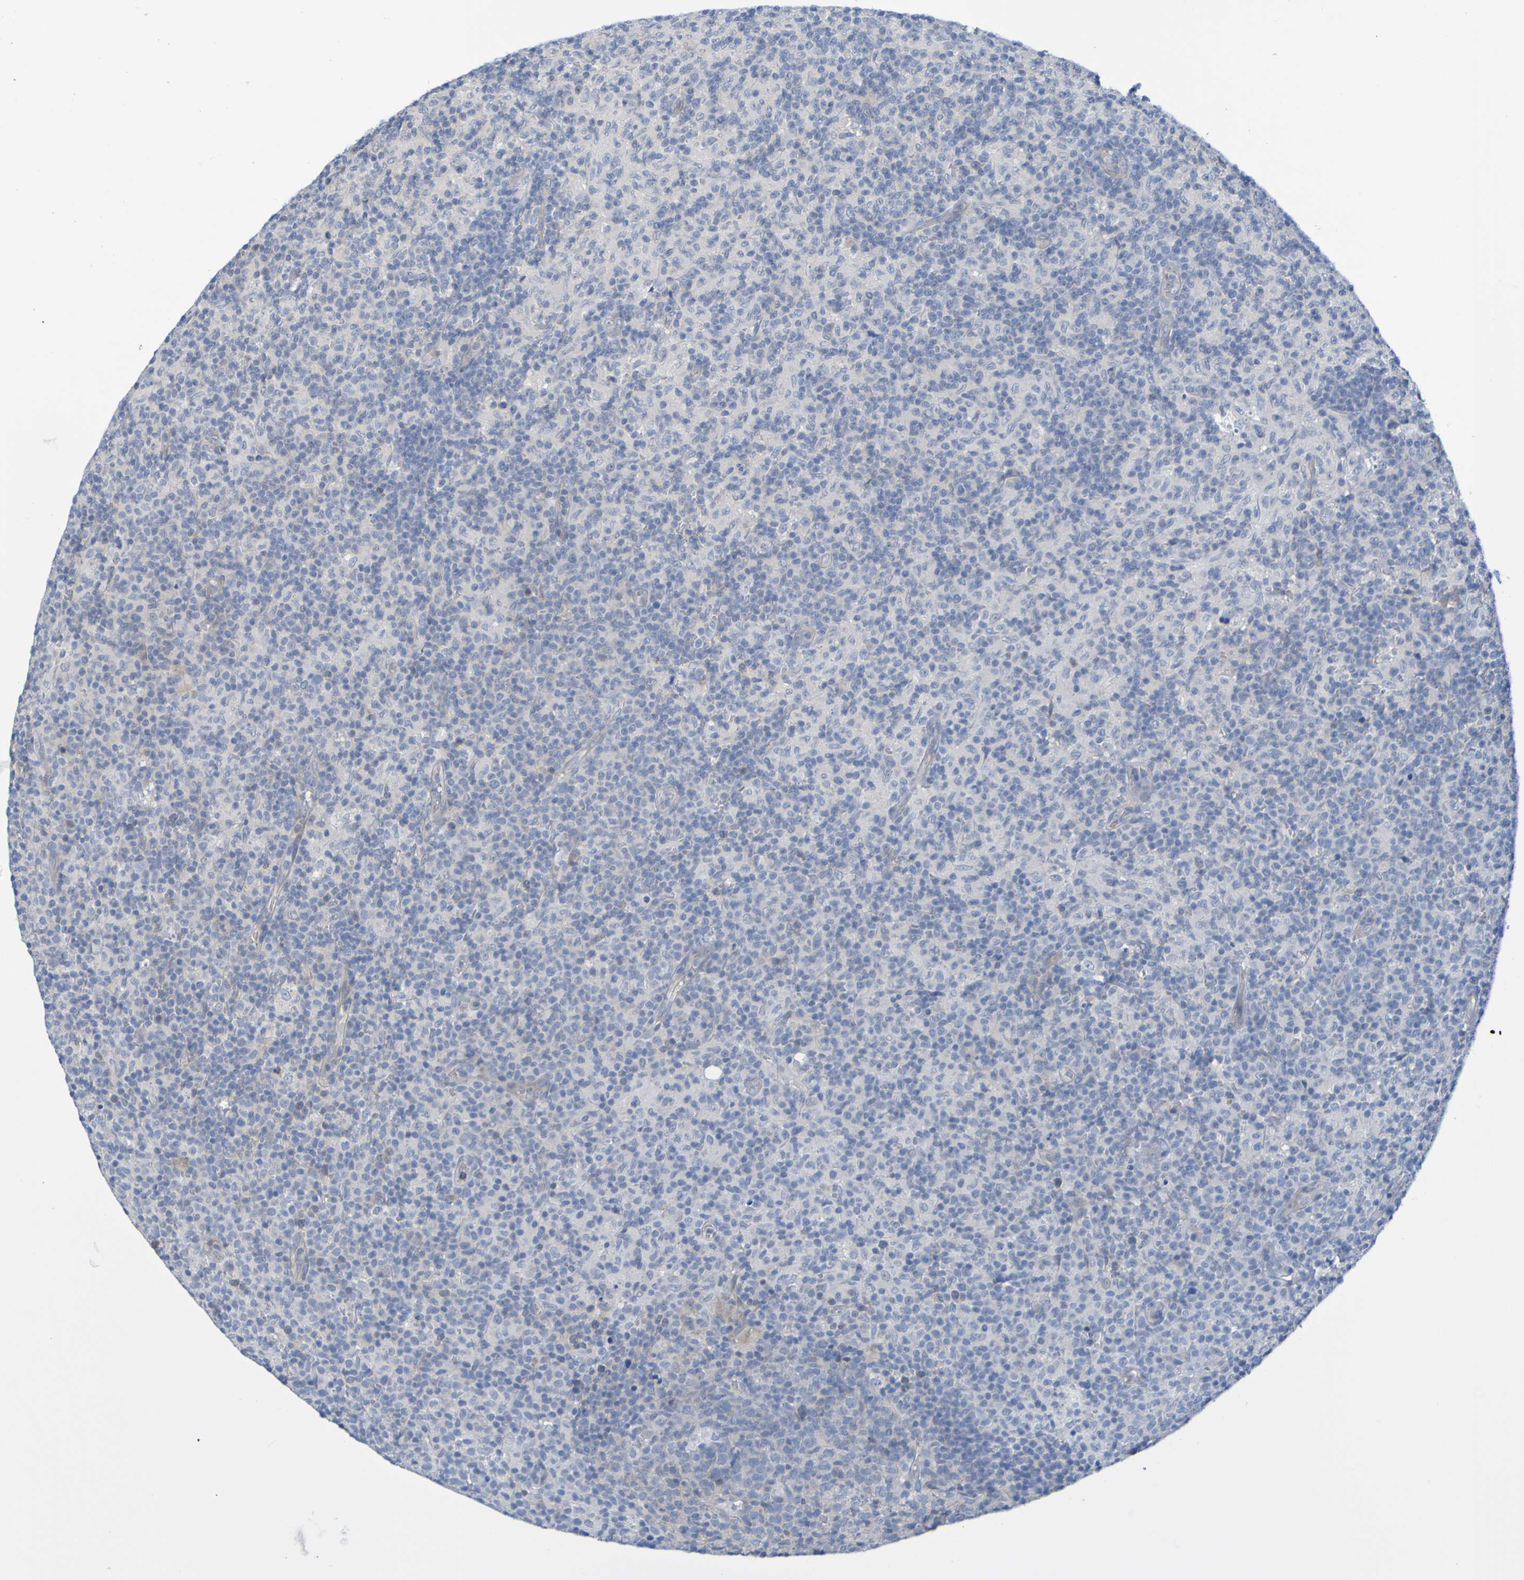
{"staining": {"intensity": "negative", "quantity": "none", "location": "none"}, "tissue": "lymph node", "cell_type": "Germinal center cells", "image_type": "normal", "snomed": [{"axis": "morphology", "description": "Normal tissue, NOS"}, {"axis": "morphology", "description": "Inflammation, NOS"}, {"axis": "topography", "description": "Lymph node"}], "caption": "IHC micrograph of unremarkable lymph node: human lymph node stained with DAB (3,3'-diaminobenzidine) exhibits no significant protein positivity in germinal center cells.", "gene": "ACMSD", "patient": {"sex": "male", "age": 55}}